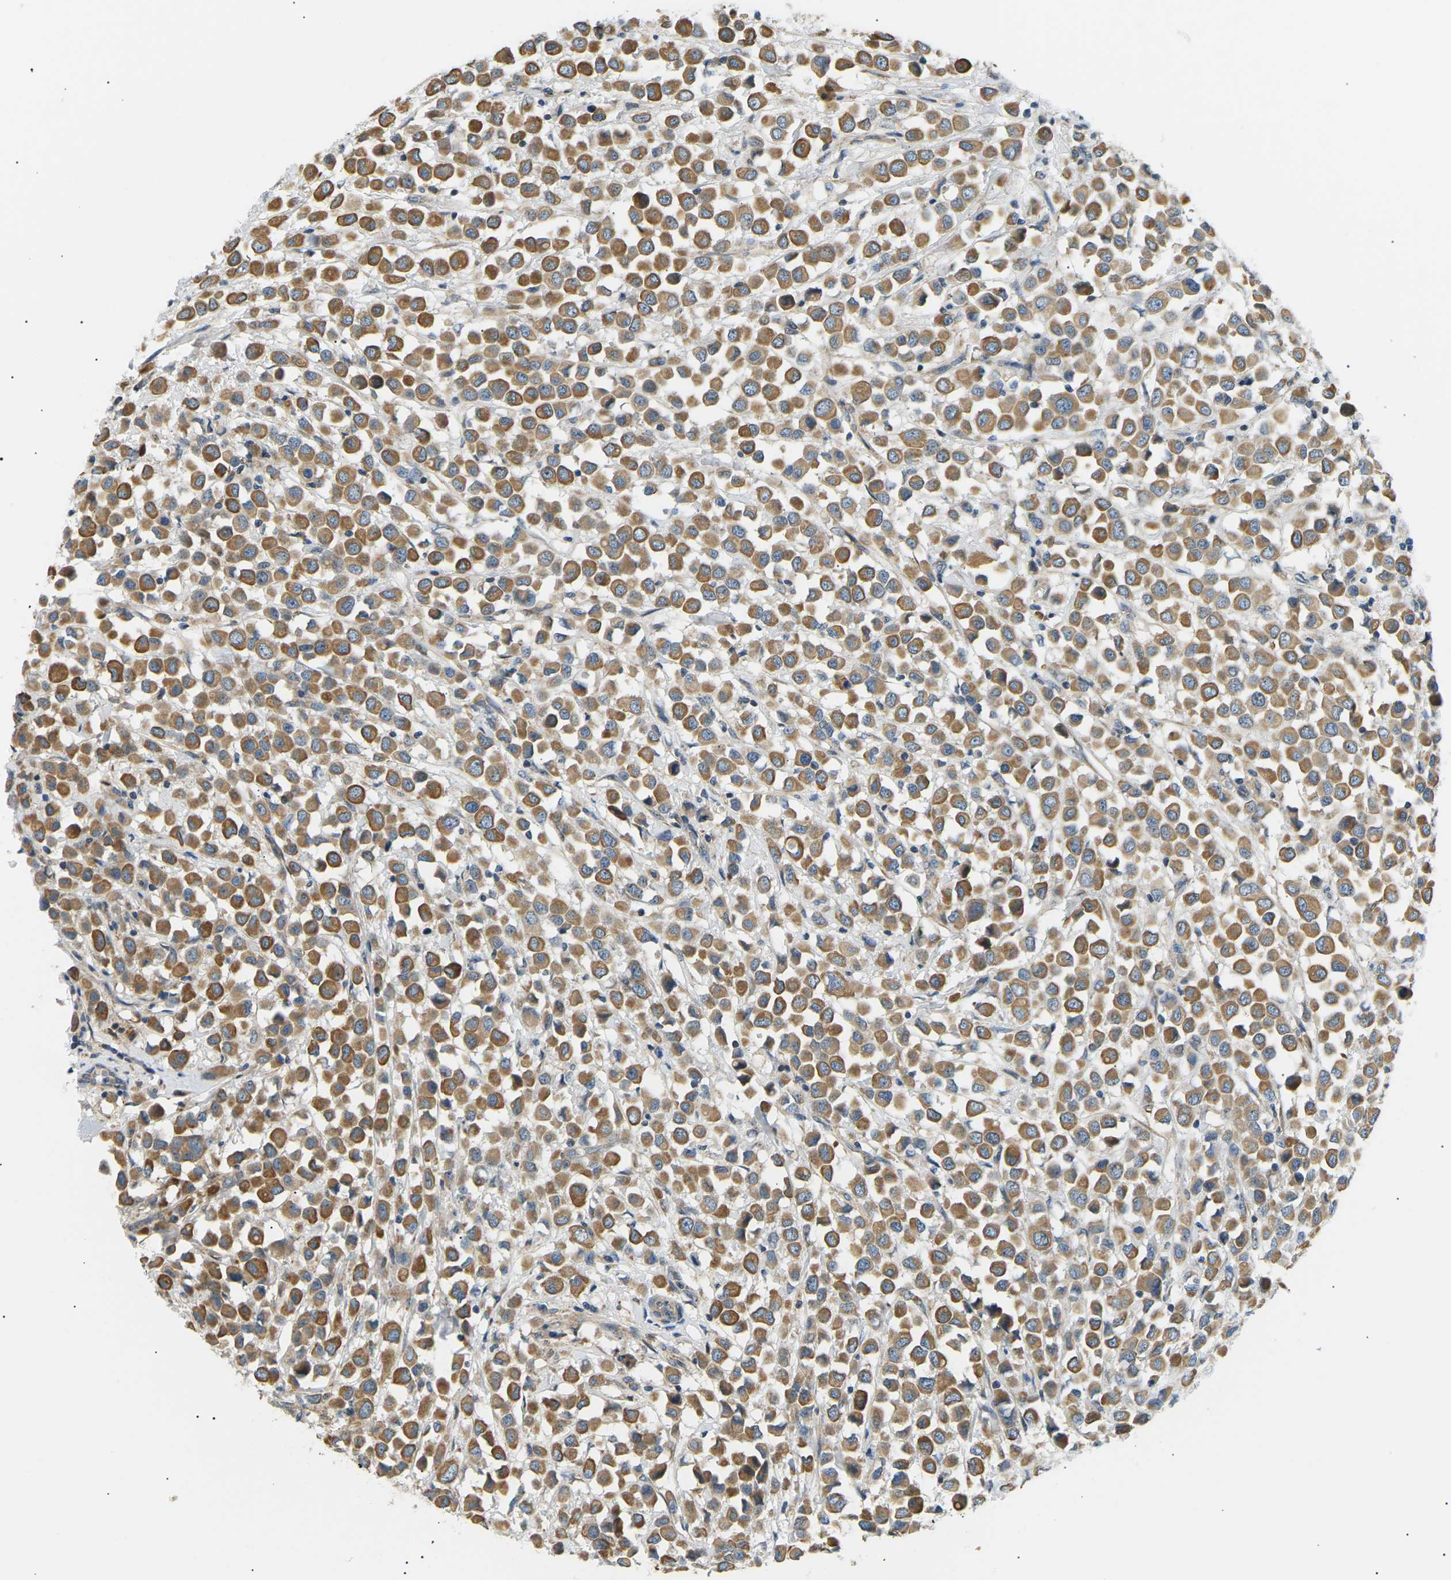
{"staining": {"intensity": "moderate", "quantity": ">75%", "location": "cytoplasmic/membranous"}, "tissue": "breast cancer", "cell_type": "Tumor cells", "image_type": "cancer", "snomed": [{"axis": "morphology", "description": "Duct carcinoma"}, {"axis": "topography", "description": "Breast"}], "caption": "There is medium levels of moderate cytoplasmic/membranous positivity in tumor cells of breast cancer, as demonstrated by immunohistochemical staining (brown color).", "gene": "TBC1D8", "patient": {"sex": "female", "age": 61}}